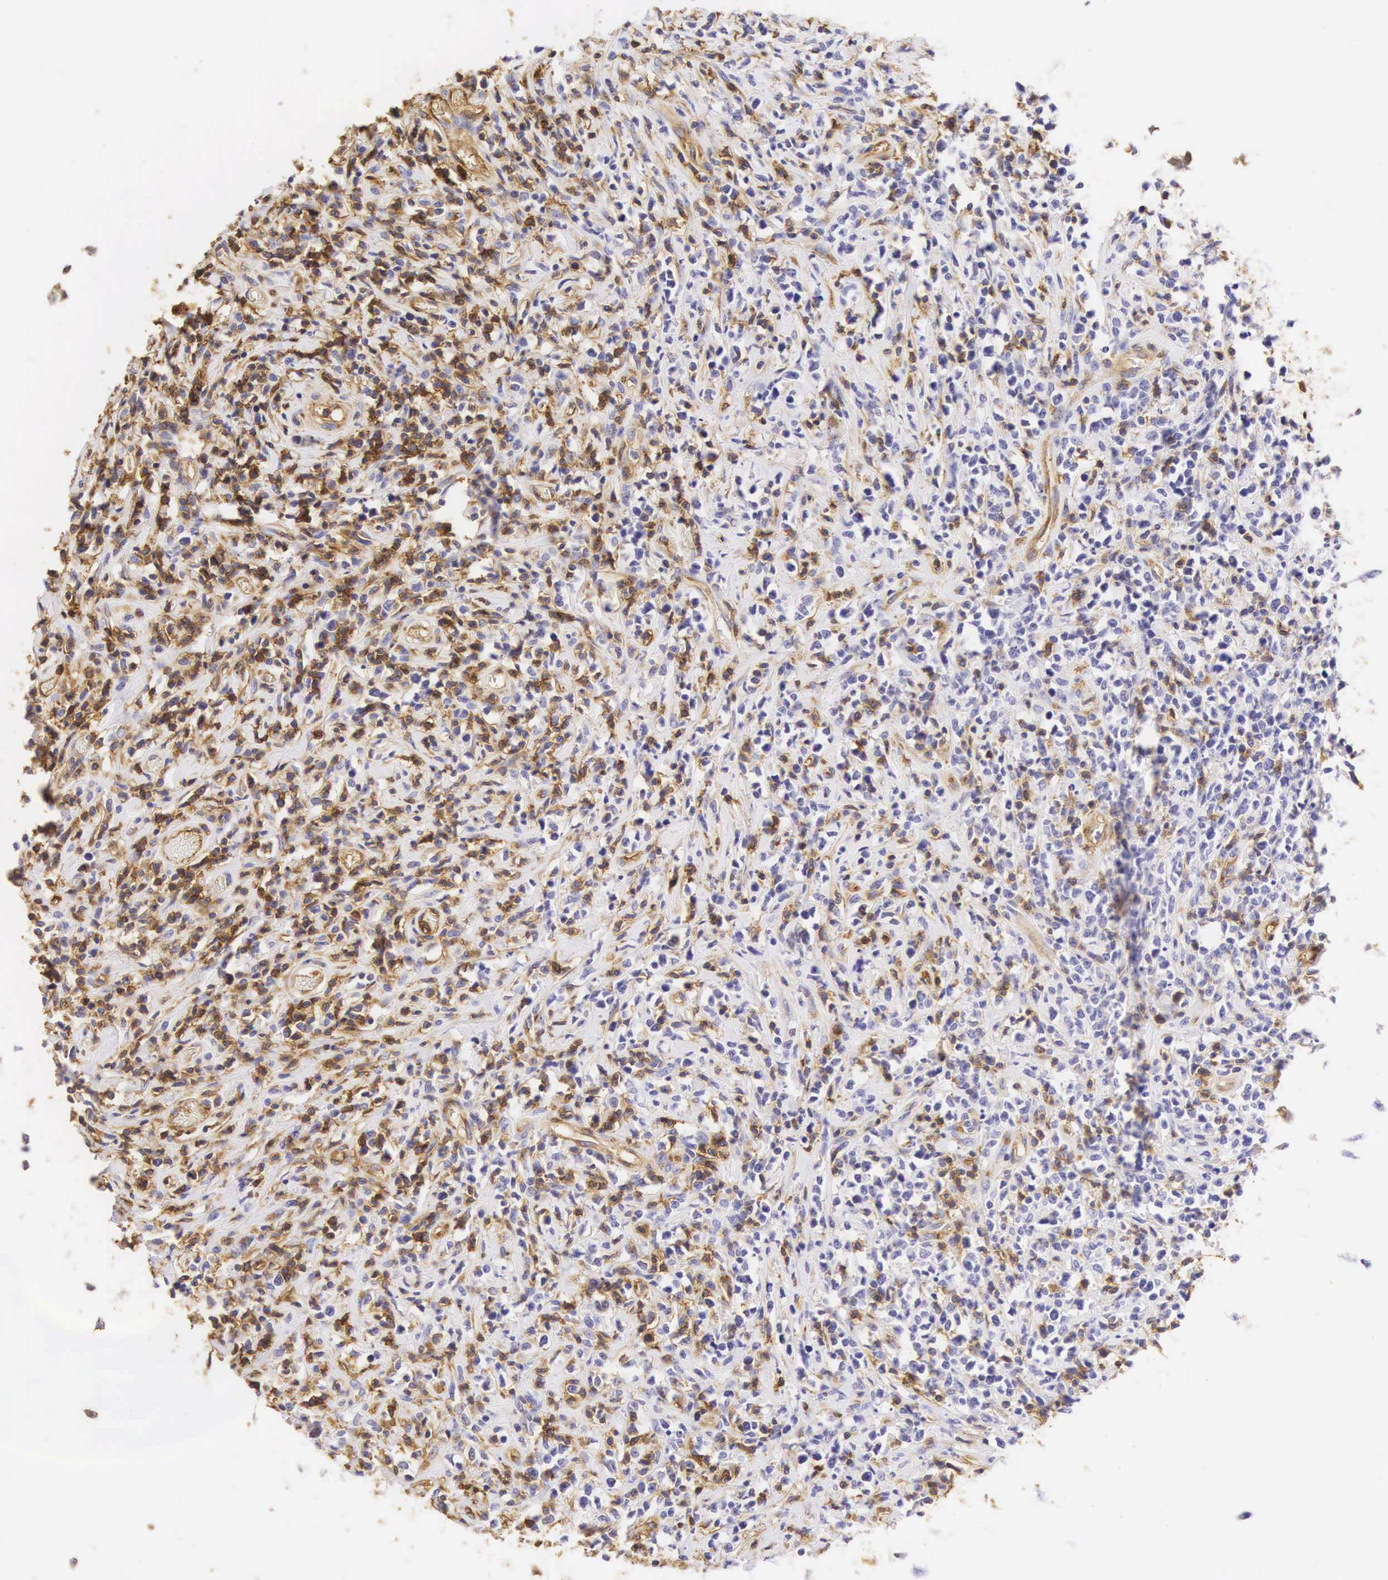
{"staining": {"intensity": "moderate", "quantity": "<25%", "location": "cytoplasmic/membranous"}, "tissue": "lymphoma", "cell_type": "Tumor cells", "image_type": "cancer", "snomed": [{"axis": "morphology", "description": "Malignant lymphoma, non-Hodgkin's type, High grade"}, {"axis": "topography", "description": "Colon"}], "caption": "Lymphoma stained with a protein marker reveals moderate staining in tumor cells.", "gene": "CD99", "patient": {"sex": "male", "age": 82}}